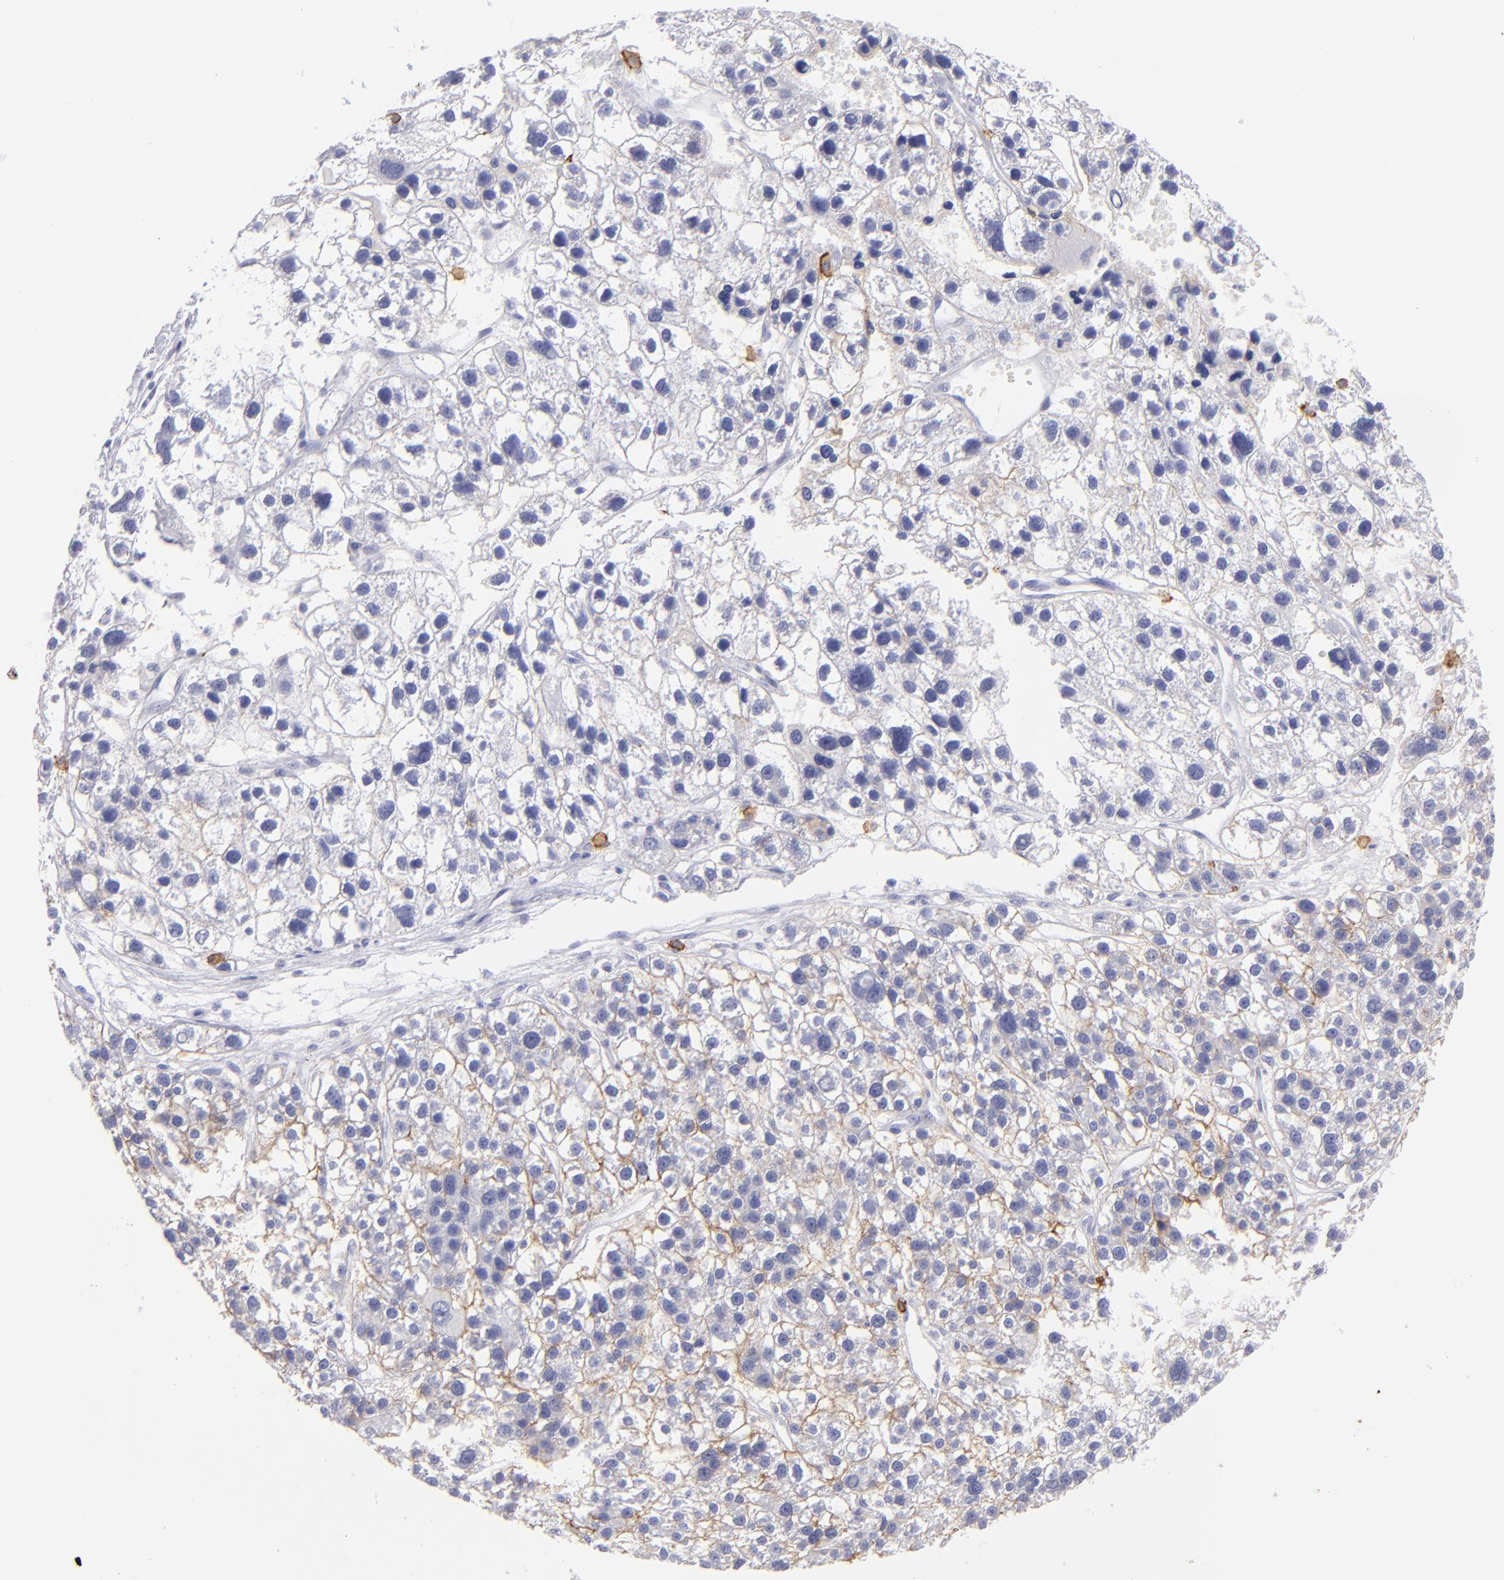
{"staining": {"intensity": "weak", "quantity": "<25%", "location": "cytoplasmic/membranous"}, "tissue": "liver cancer", "cell_type": "Tumor cells", "image_type": "cancer", "snomed": [{"axis": "morphology", "description": "Carcinoma, Hepatocellular, NOS"}, {"axis": "topography", "description": "Liver"}], "caption": "An image of human liver cancer is negative for staining in tumor cells.", "gene": "CD82", "patient": {"sex": "female", "age": 85}}